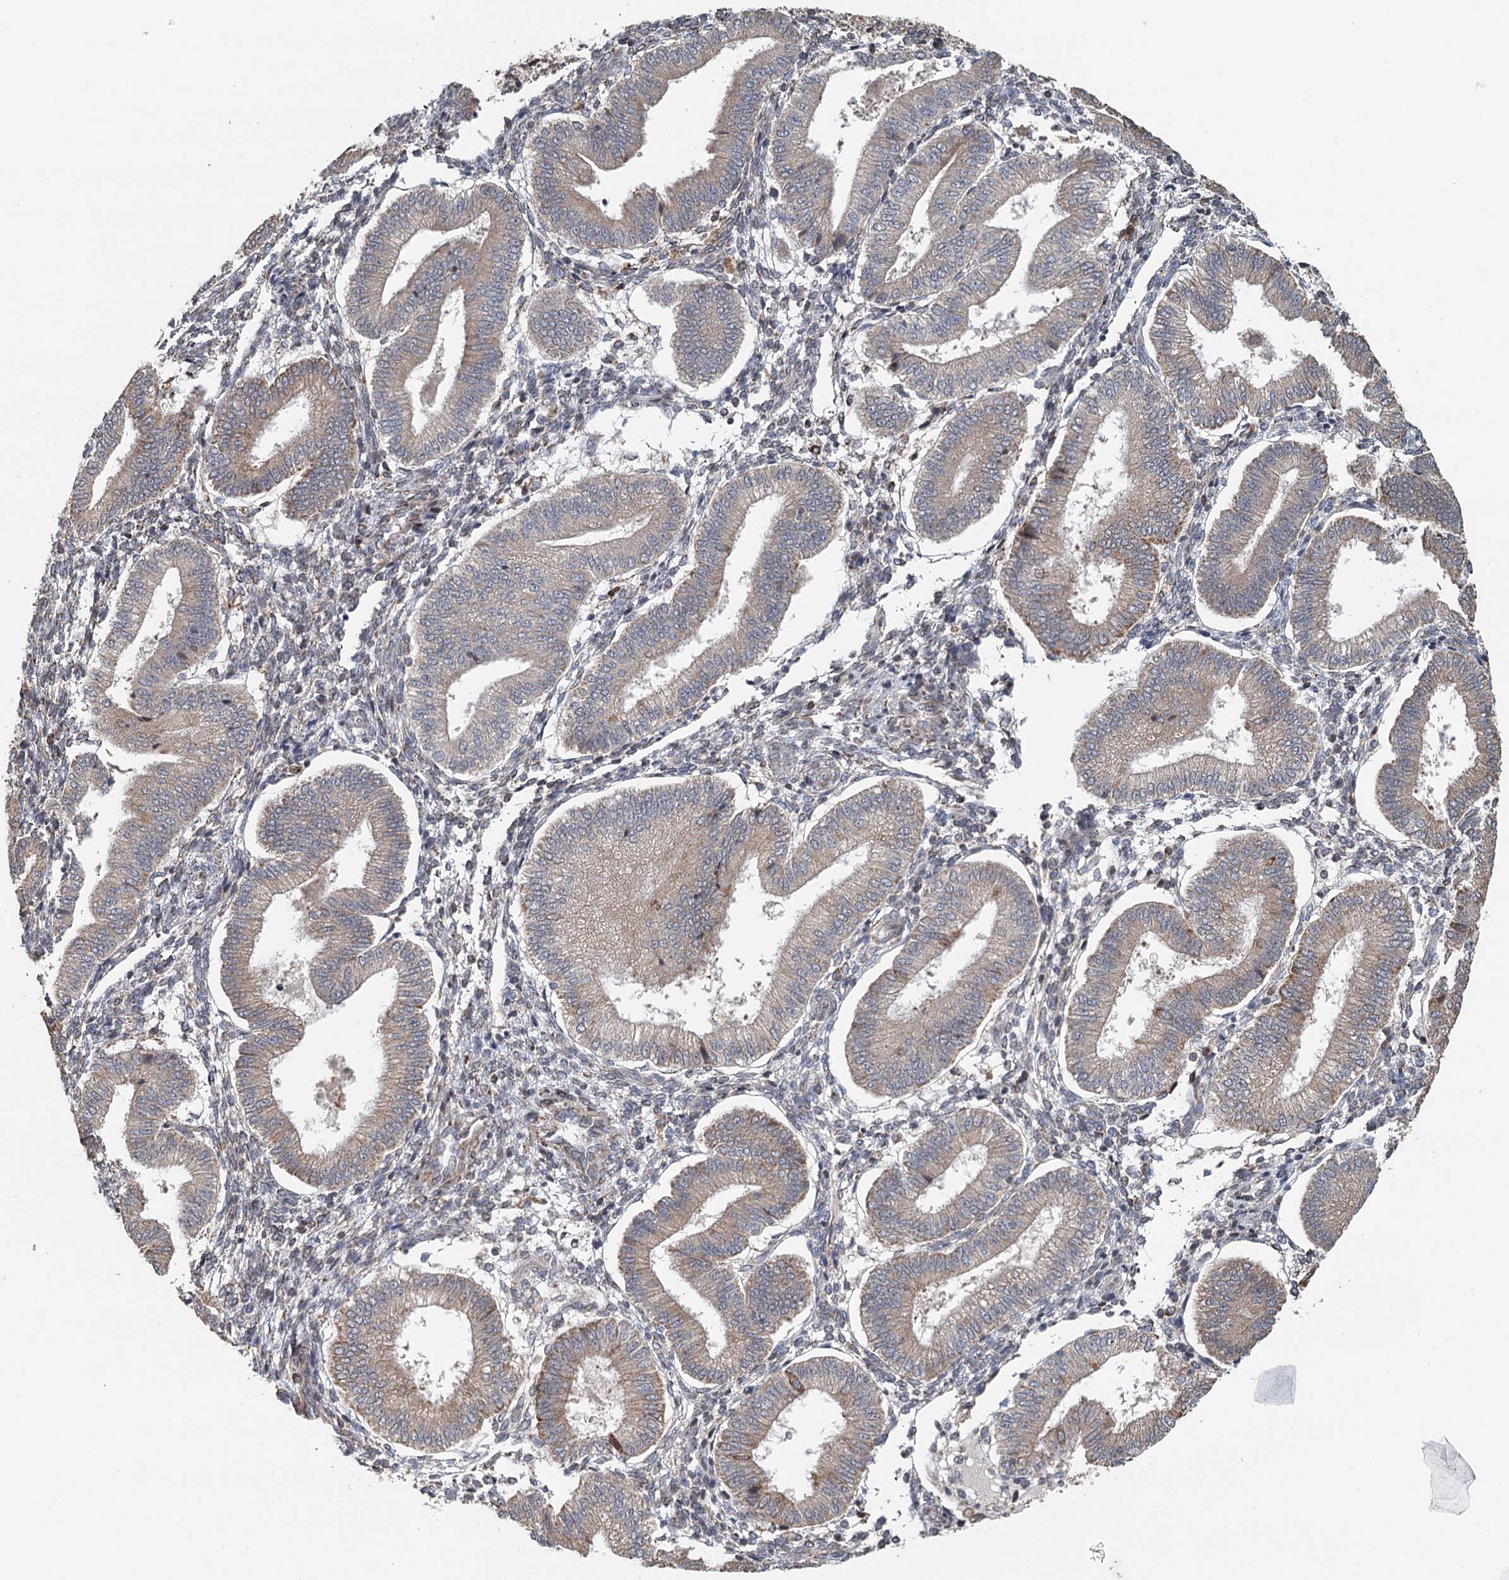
{"staining": {"intensity": "weak", "quantity": "25%-75%", "location": "cytoplasmic/membranous"}, "tissue": "endometrium", "cell_type": "Cells in endometrial stroma", "image_type": "normal", "snomed": [{"axis": "morphology", "description": "Normal tissue, NOS"}, {"axis": "topography", "description": "Endometrium"}], "caption": "Immunohistochemistry (DAB (3,3'-diaminobenzidine)) staining of benign endometrium exhibits weak cytoplasmic/membranous protein positivity in approximately 25%-75% of cells in endometrial stroma.", "gene": "RNF111", "patient": {"sex": "female", "age": 39}}